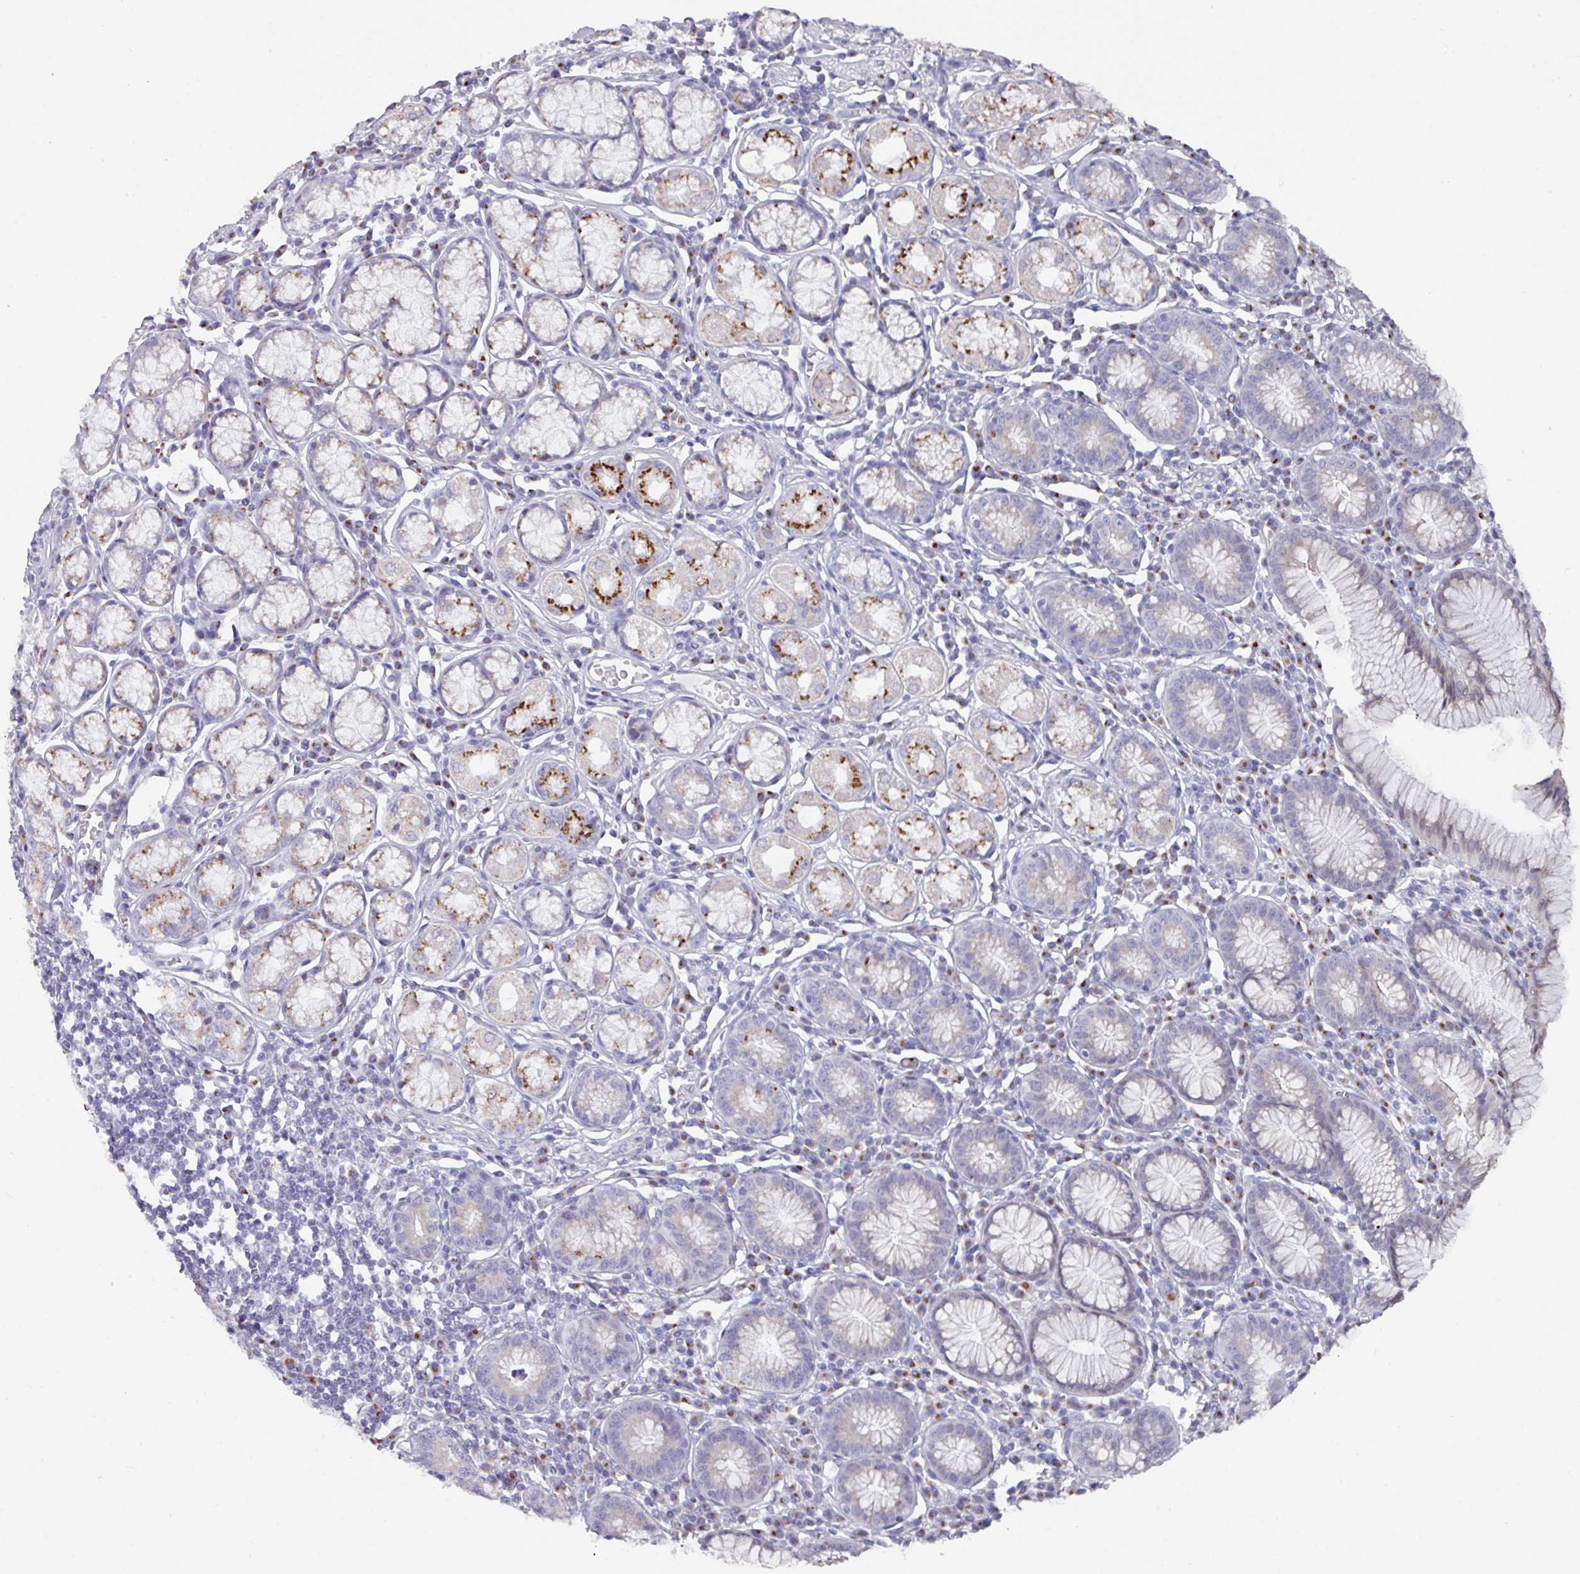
{"staining": {"intensity": "moderate", "quantity": "25%-75%", "location": "cytoplasmic/membranous"}, "tissue": "stomach", "cell_type": "Glandular cells", "image_type": "normal", "snomed": [{"axis": "morphology", "description": "Normal tissue, NOS"}, {"axis": "topography", "description": "Stomach"}], "caption": "Protein staining reveals moderate cytoplasmic/membranous positivity in about 25%-75% of glandular cells in normal stomach.", "gene": "VKORC1L1", "patient": {"sex": "male", "age": 55}}